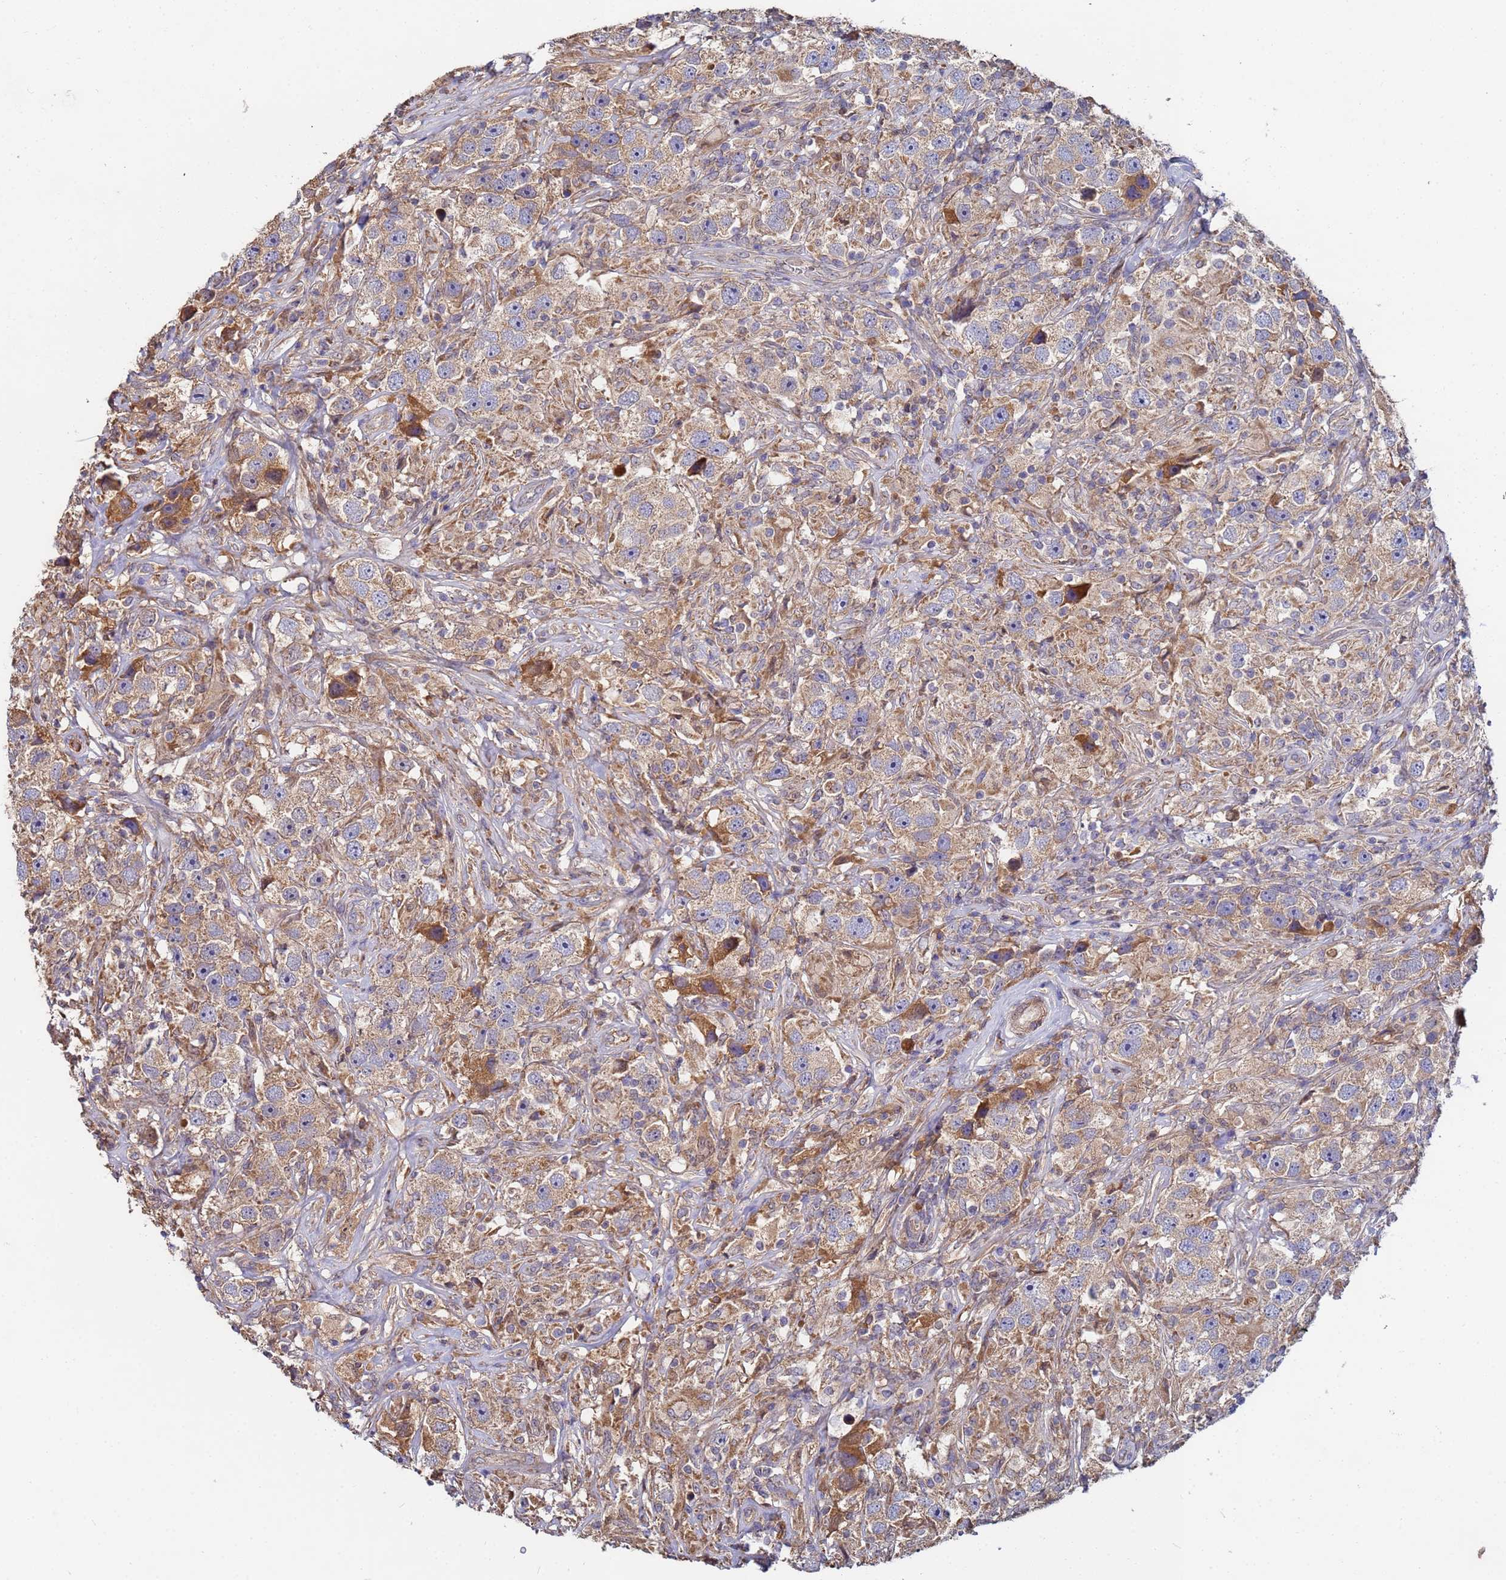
{"staining": {"intensity": "weak", "quantity": ">75%", "location": "cytoplasmic/membranous"}, "tissue": "testis cancer", "cell_type": "Tumor cells", "image_type": "cancer", "snomed": [{"axis": "morphology", "description": "Seminoma, NOS"}, {"axis": "topography", "description": "Testis"}], "caption": "Testis cancer (seminoma) was stained to show a protein in brown. There is low levels of weak cytoplasmic/membranous staining in about >75% of tumor cells.", "gene": "C5orf34", "patient": {"sex": "male", "age": 49}}